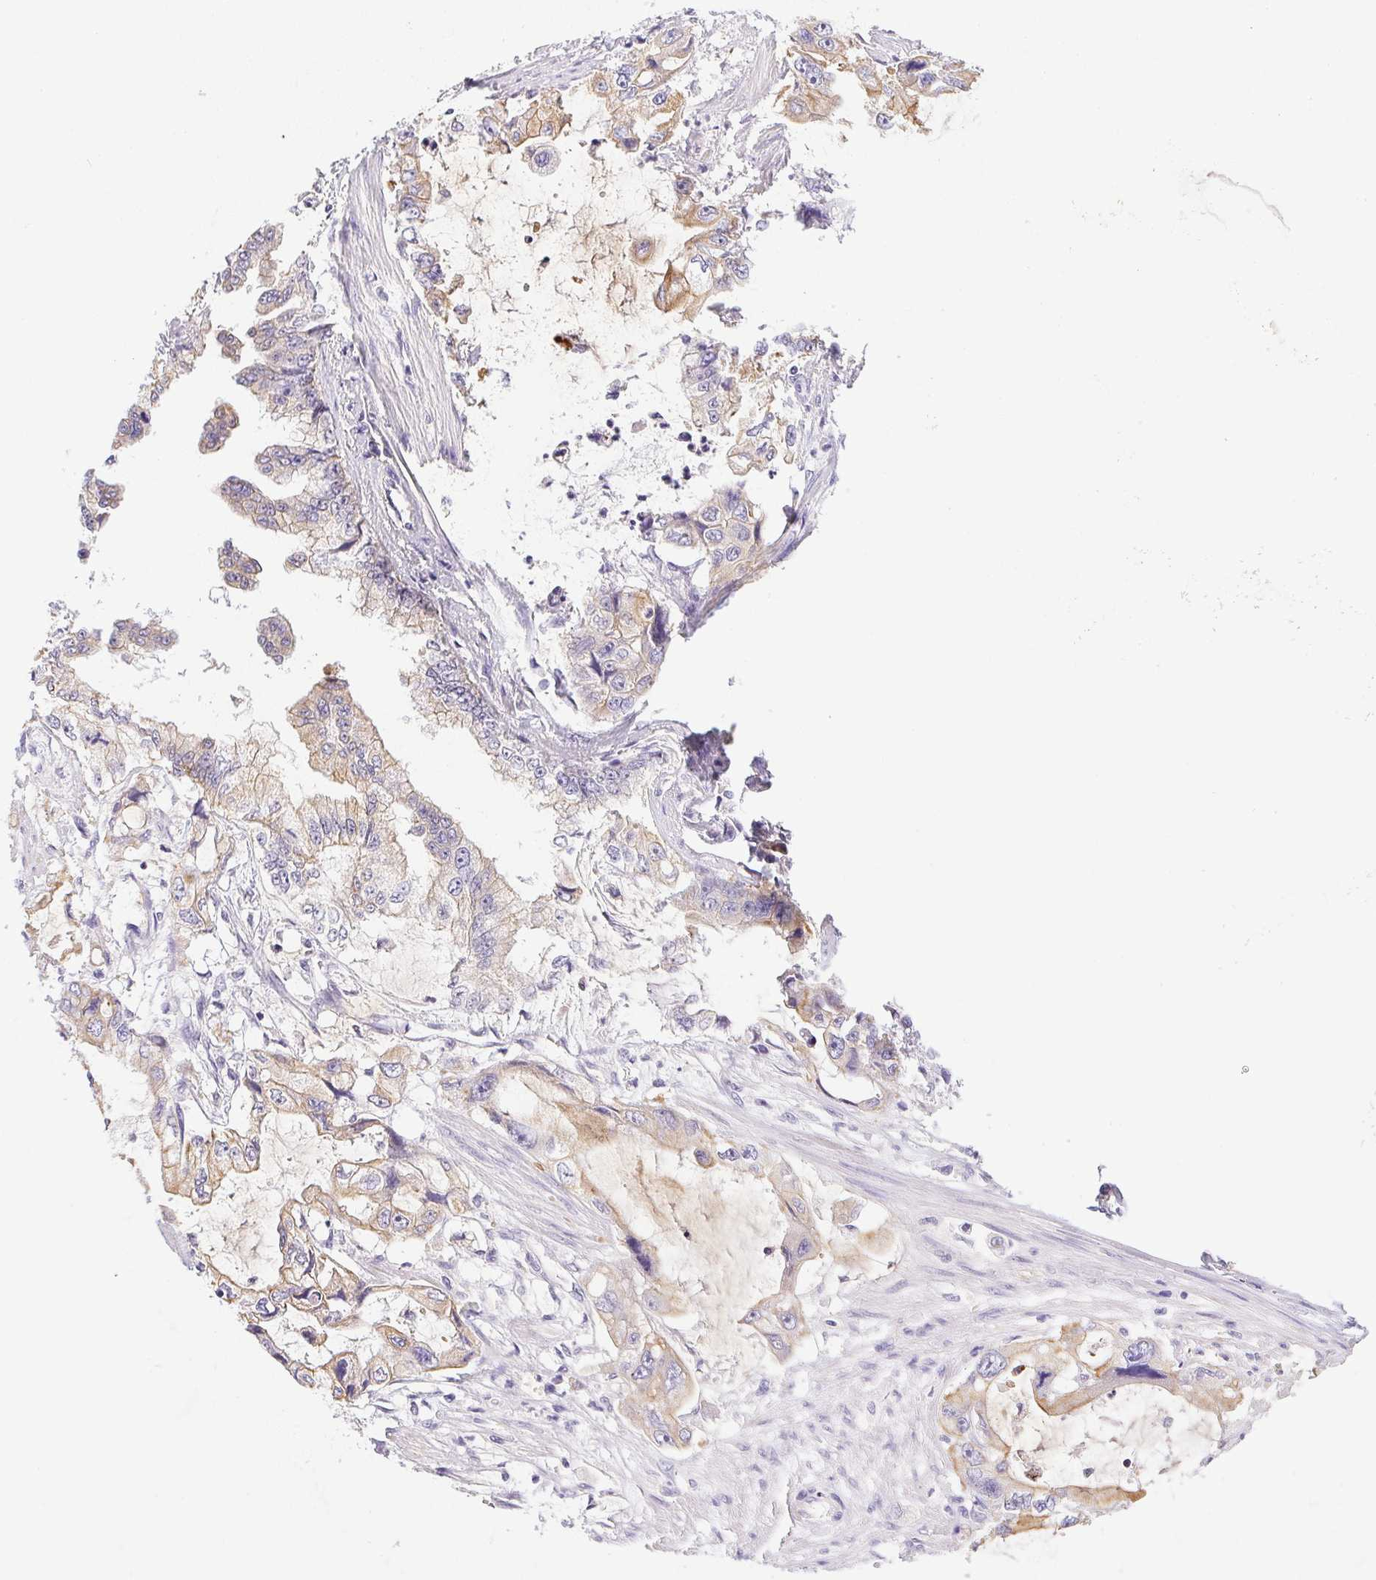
{"staining": {"intensity": "weak", "quantity": "25%-75%", "location": "cytoplasmic/membranous"}, "tissue": "stomach cancer", "cell_type": "Tumor cells", "image_type": "cancer", "snomed": [{"axis": "morphology", "description": "Adenocarcinoma, NOS"}, {"axis": "topography", "description": "Pancreas"}, {"axis": "topography", "description": "Stomach, upper"}, {"axis": "topography", "description": "Stomach"}], "caption": "Tumor cells reveal low levels of weak cytoplasmic/membranous staining in approximately 25%-75% of cells in human stomach adenocarcinoma. Using DAB (3,3'-diaminobenzidine) (brown) and hematoxylin (blue) stains, captured at high magnification using brightfield microscopy.", "gene": "SLC17A7", "patient": {"sex": "male", "age": 77}}